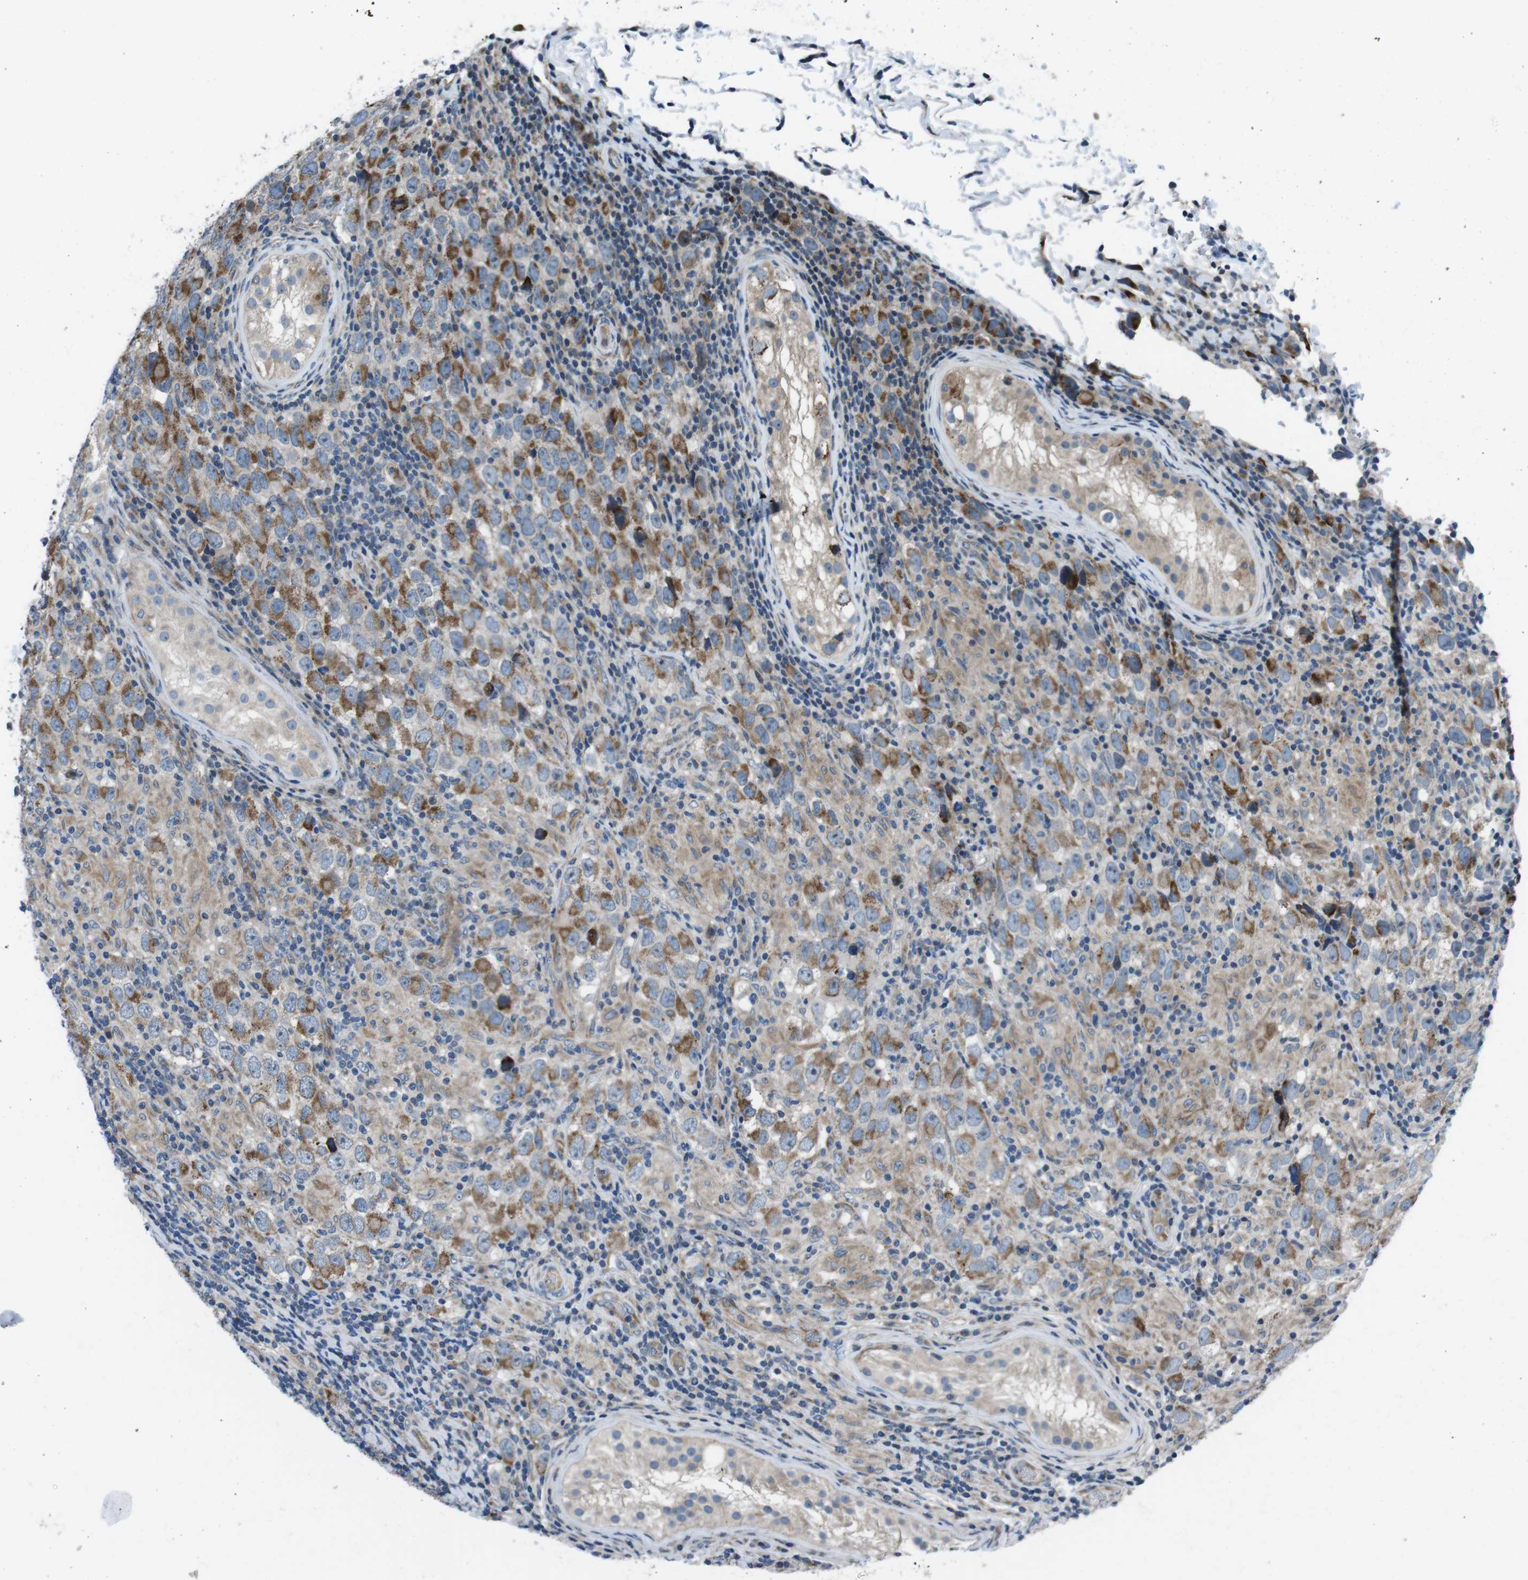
{"staining": {"intensity": "moderate", "quantity": ">75%", "location": "cytoplasmic/membranous"}, "tissue": "testis cancer", "cell_type": "Tumor cells", "image_type": "cancer", "snomed": [{"axis": "morphology", "description": "Carcinoma, Embryonal, NOS"}, {"axis": "topography", "description": "Testis"}], "caption": "Embryonal carcinoma (testis) stained with a protein marker exhibits moderate staining in tumor cells.", "gene": "FAM174B", "patient": {"sex": "male", "age": 21}}